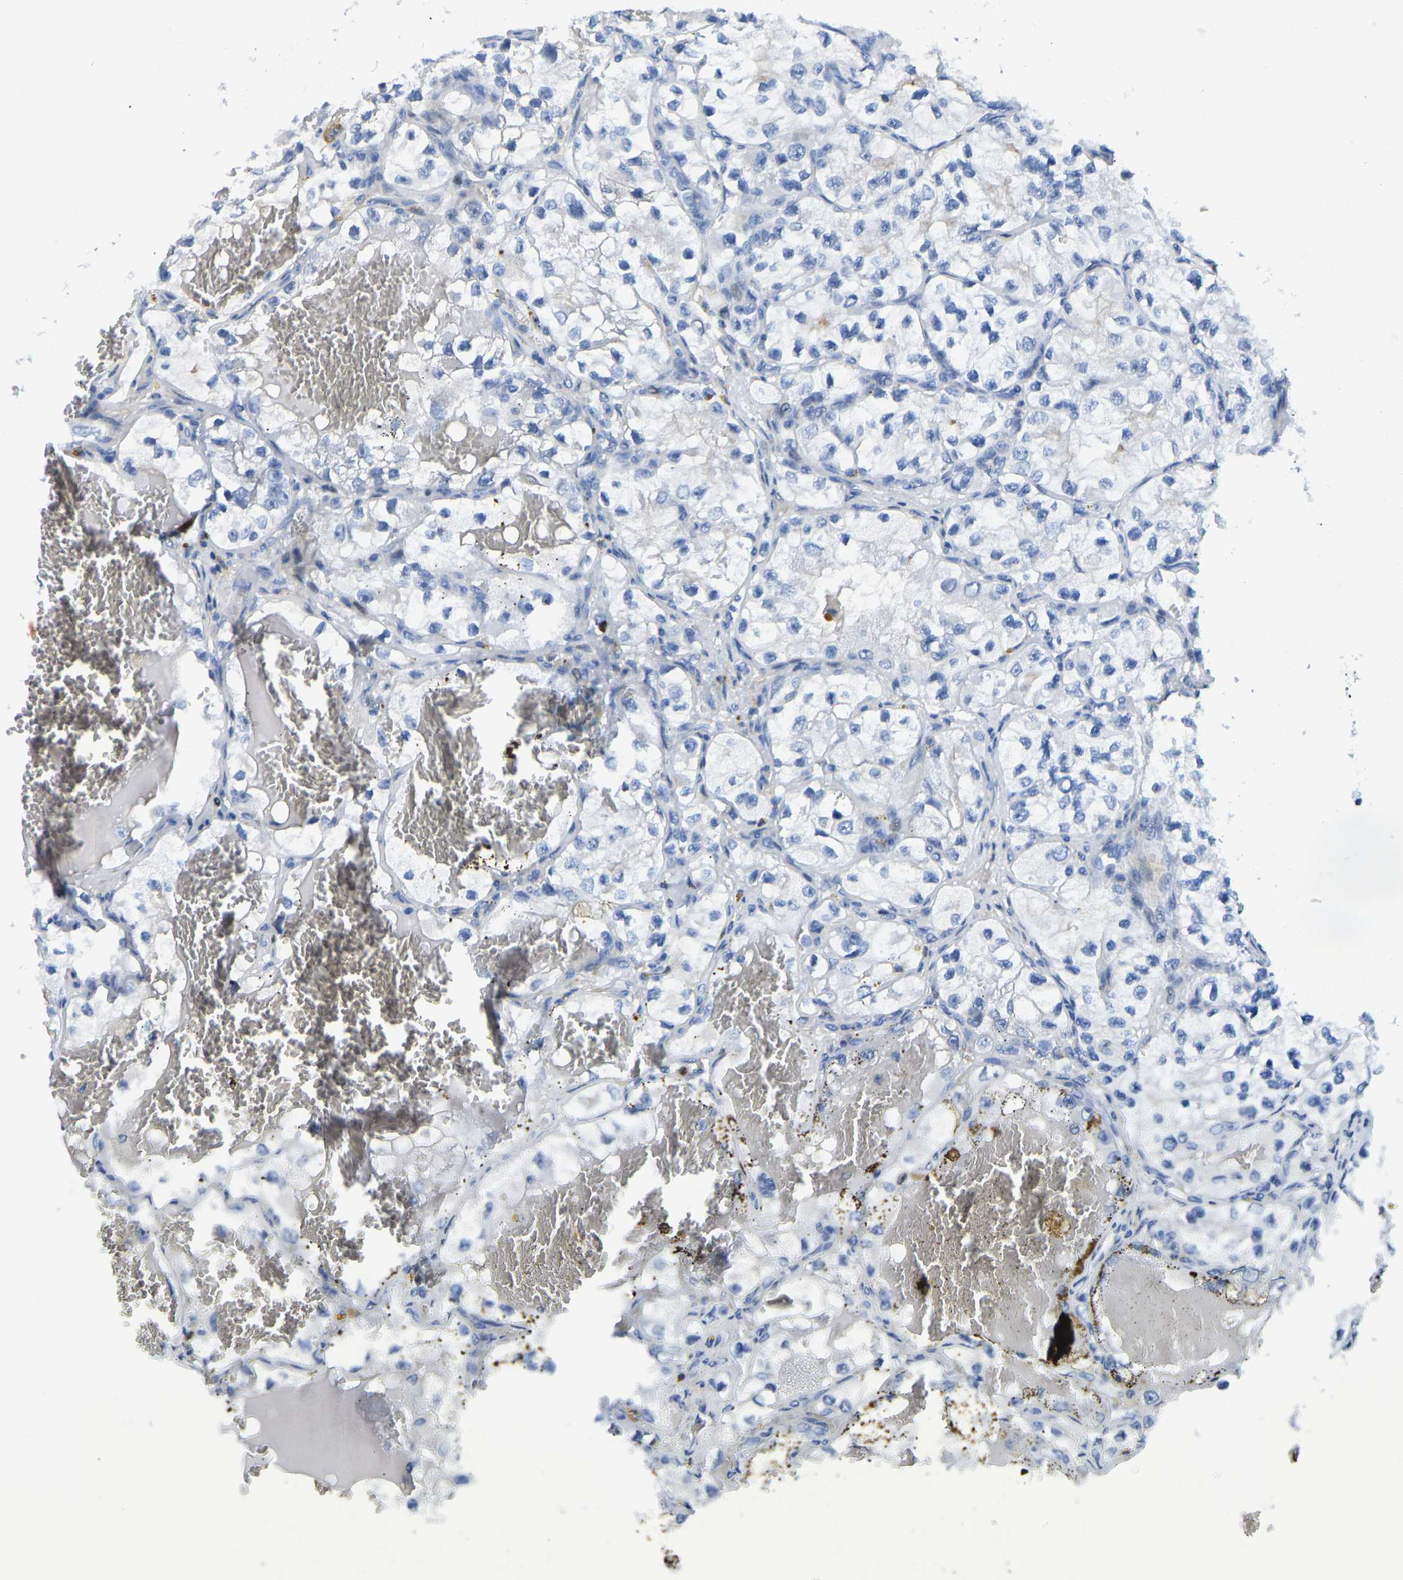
{"staining": {"intensity": "negative", "quantity": "none", "location": "none"}, "tissue": "renal cancer", "cell_type": "Tumor cells", "image_type": "cancer", "snomed": [{"axis": "morphology", "description": "Adenocarcinoma, NOS"}, {"axis": "topography", "description": "Kidney"}], "caption": "Tumor cells are negative for brown protein staining in renal cancer (adenocarcinoma). (IHC, brightfield microscopy, high magnification).", "gene": "HDAC5", "patient": {"sex": "female", "age": 57}}